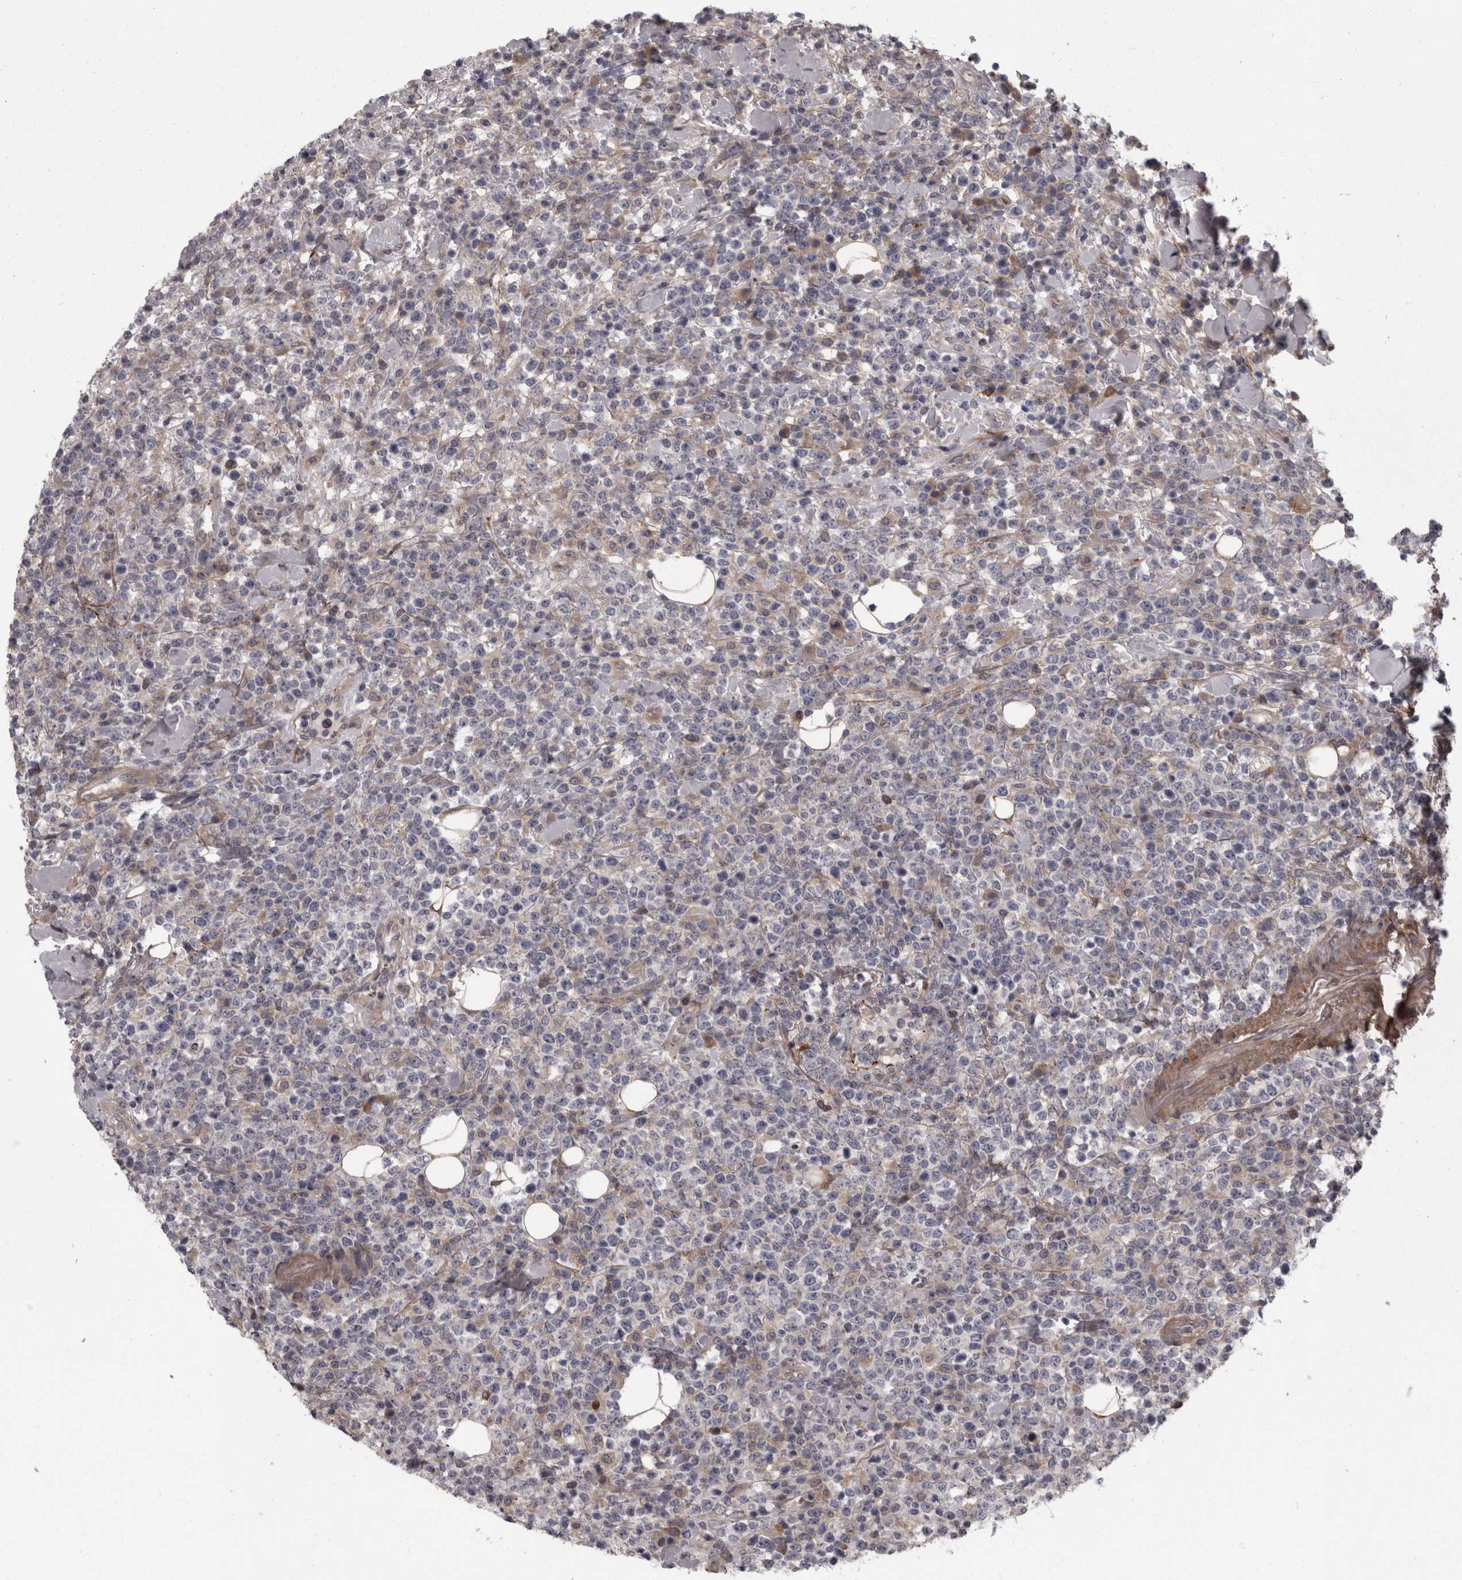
{"staining": {"intensity": "weak", "quantity": "<25%", "location": "cytoplasmic/membranous"}, "tissue": "lymphoma", "cell_type": "Tumor cells", "image_type": "cancer", "snomed": [{"axis": "morphology", "description": "Malignant lymphoma, non-Hodgkin's type, High grade"}, {"axis": "topography", "description": "Colon"}], "caption": "Tumor cells are negative for protein expression in human high-grade malignant lymphoma, non-Hodgkin's type.", "gene": "RSU1", "patient": {"sex": "female", "age": 53}}